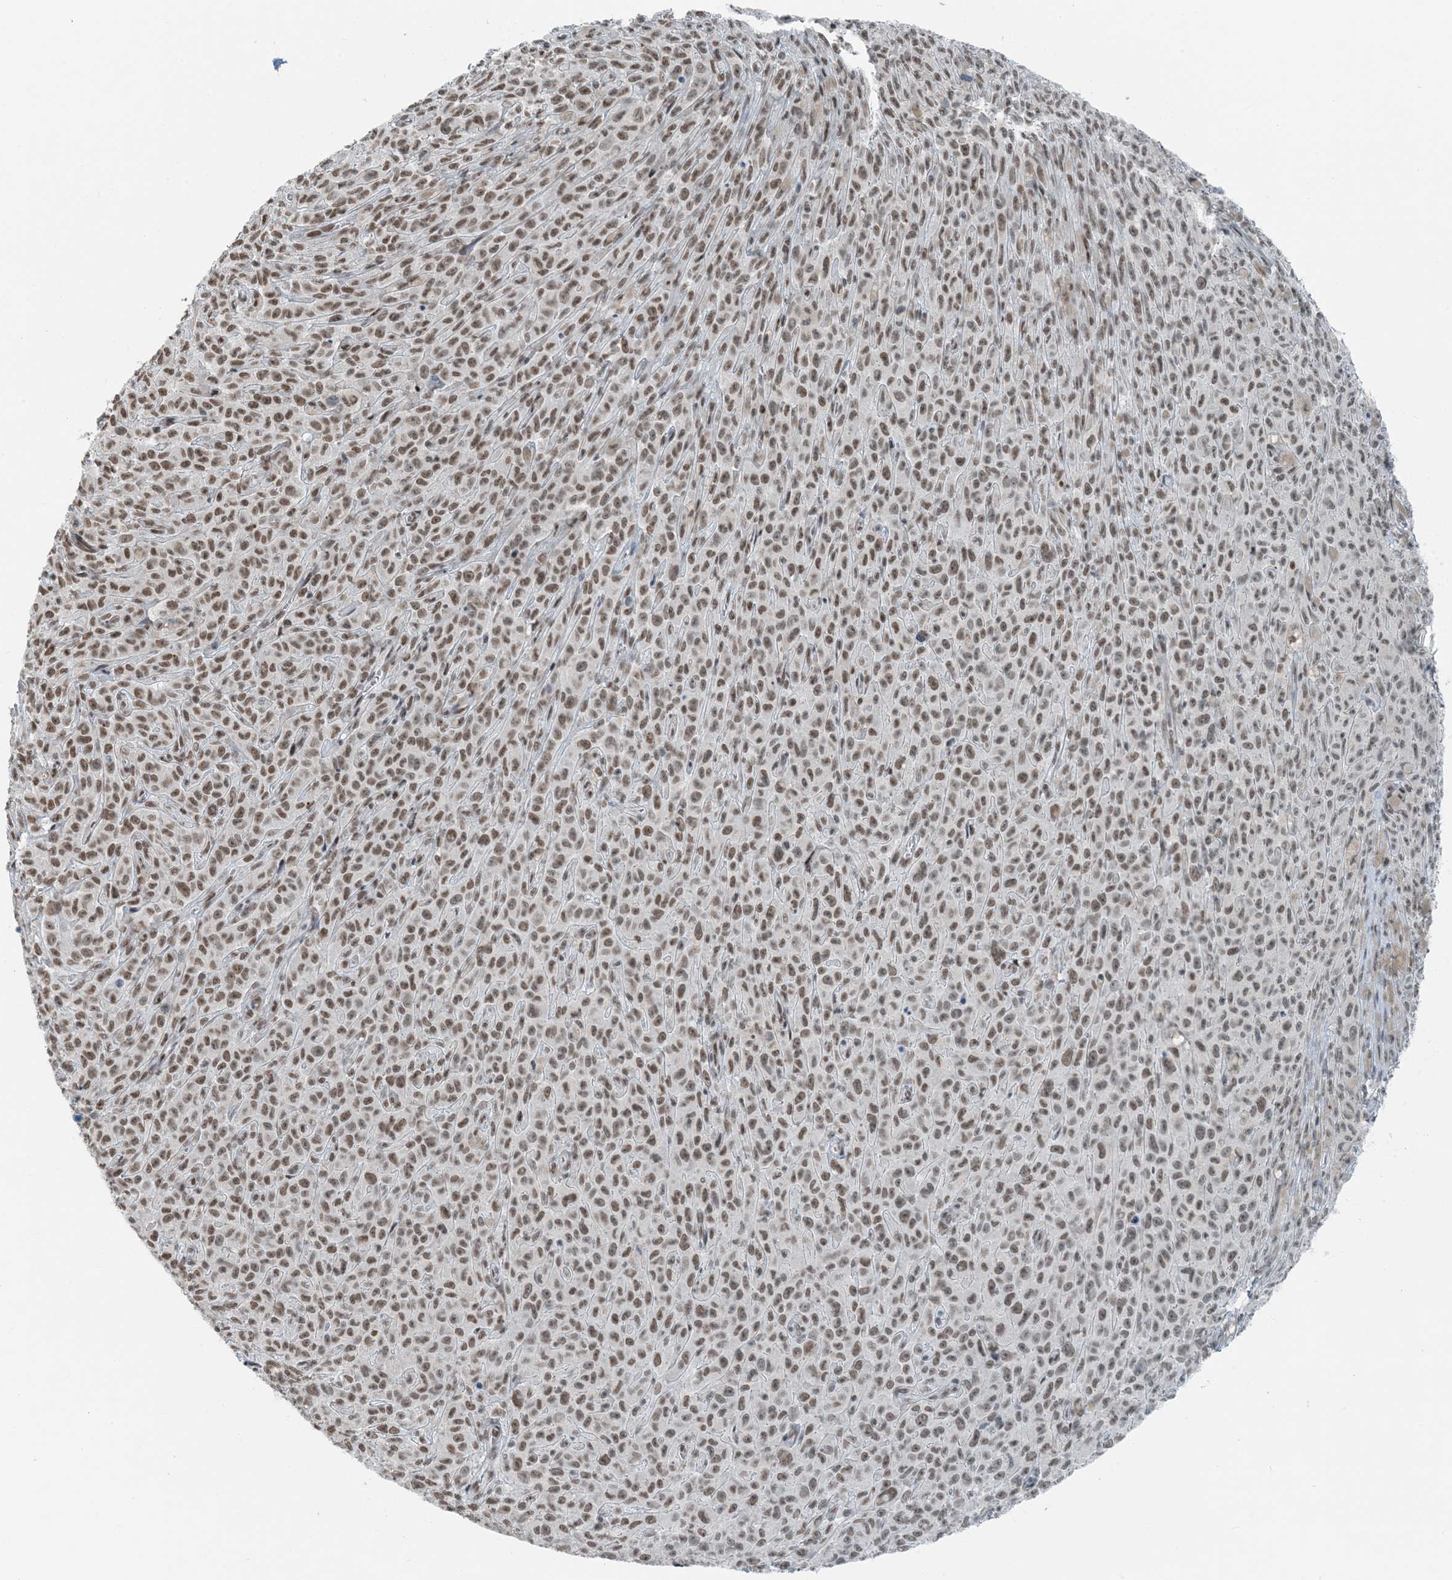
{"staining": {"intensity": "moderate", "quantity": ">75%", "location": "nuclear"}, "tissue": "melanoma", "cell_type": "Tumor cells", "image_type": "cancer", "snomed": [{"axis": "morphology", "description": "Malignant melanoma, NOS"}, {"axis": "topography", "description": "Skin"}], "caption": "A photomicrograph showing moderate nuclear staining in approximately >75% of tumor cells in malignant melanoma, as visualized by brown immunohistochemical staining.", "gene": "ZNF500", "patient": {"sex": "female", "age": 82}}